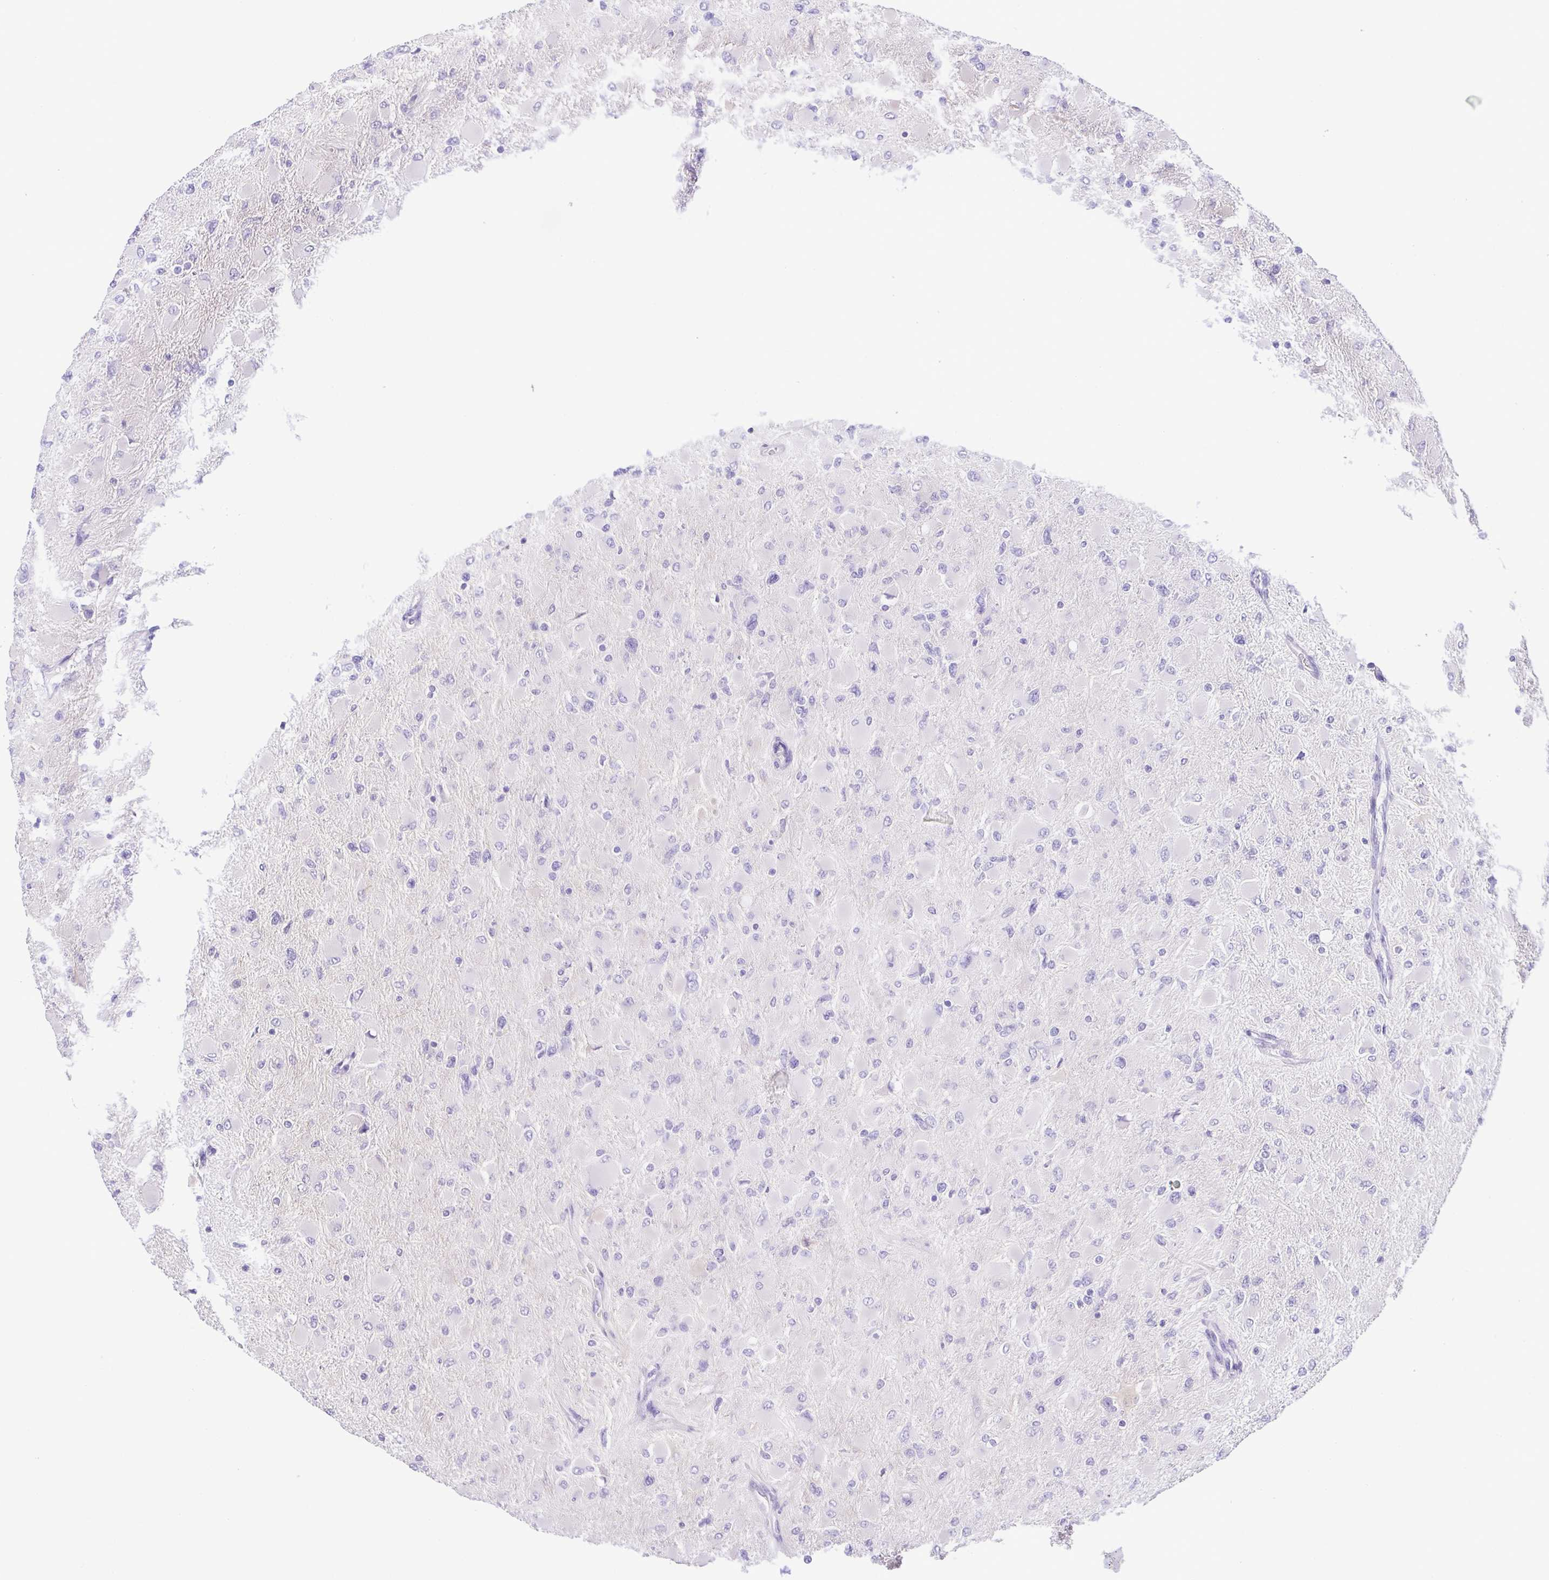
{"staining": {"intensity": "negative", "quantity": "none", "location": "none"}, "tissue": "glioma", "cell_type": "Tumor cells", "image_type": "cancer", "snomed": [{"axis": "morphology", "description": "Glioma, malignant, High grade"}, {"axis": "topography", "description": "Cerebral cortex"}], "caption": "Protein analysis of high-grade glioma (malignant) displays no significant expression in tumor cells.", "gene": "EPB42", "patient": {"sex": "female", "age": 36}}